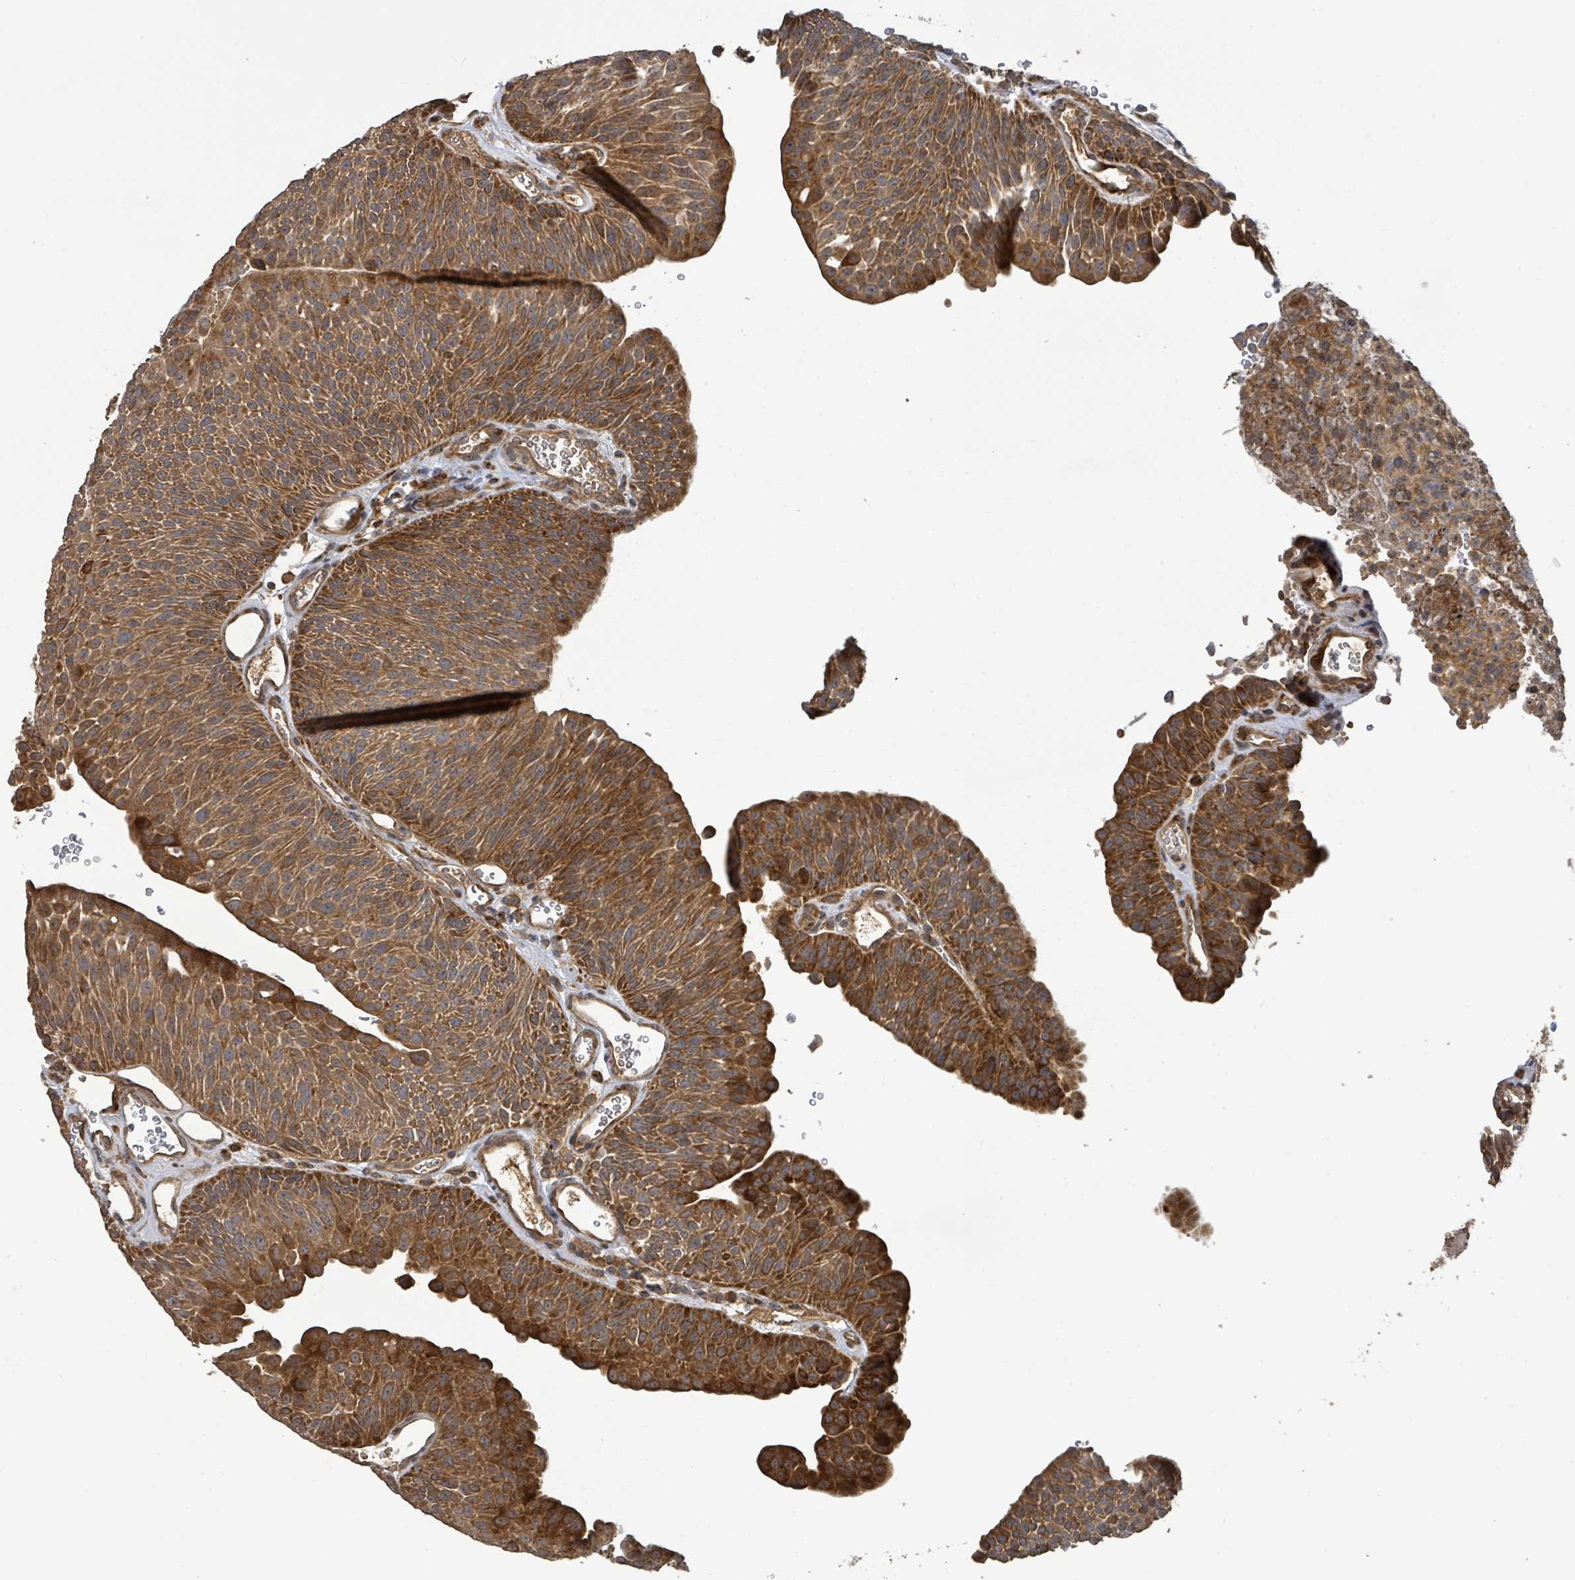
{"staining": {"intensity": "strong", "quantity": "25%-75%", "location": "cytoplasmic/membranous"}, "tissue": "urothelial cancer", "cell_type": "Tumor cells", "image_type": "cancer", "snomed": [{"axis": "morphology", "description": "Urothelial carcinoma, NOS"}, {"axis": "topography", "description": "Urinary bladder"}], "caption": "Human transitional cell carcinoma stained with a protein marker displays strong staining in tumor cells.", "gene": "STARD4", "patient": {"sex": "male", "age": 67}}